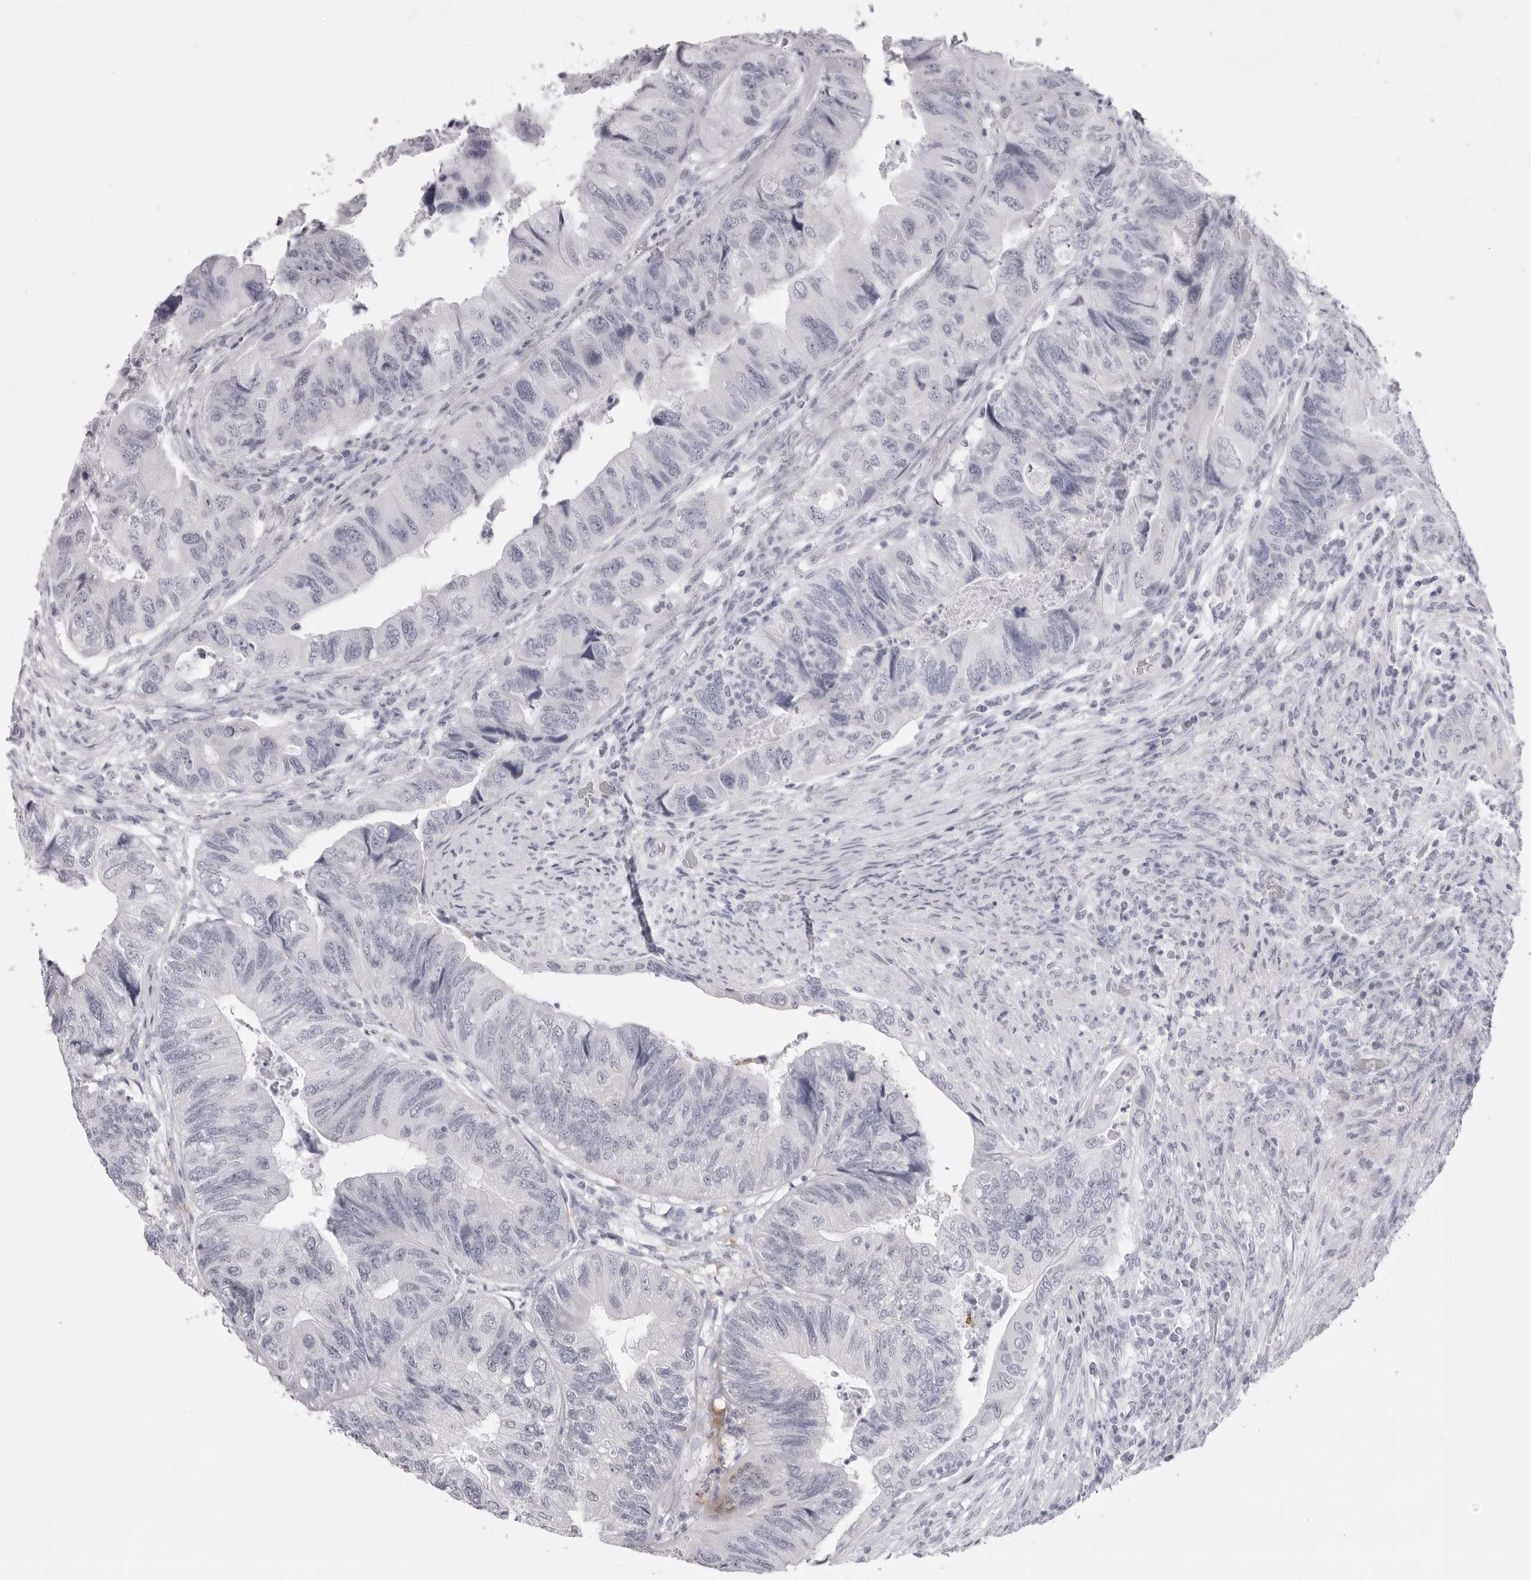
{"staining": {"intensity": "negative", "quantity": "none", "location": "none"}, "tissue": "colorectal cancer", "cell_type": "Tumor cells", "image_type": "cancer", "snomed": [{"axis": "morphology", "description": "Adenocarcinoma, NOS"}, {"axis": "topography", "description": "Rectum"}], "caption": "High magnification brightfield microscopy of colorectal cancer (adenocarcinoma) stained with DAB (brown) and counterstained with hematoxylin (blue): tumor cells show no significant positivity.", "gene": "SPTA1", "patient": {"sex": "male", "age": 63}}